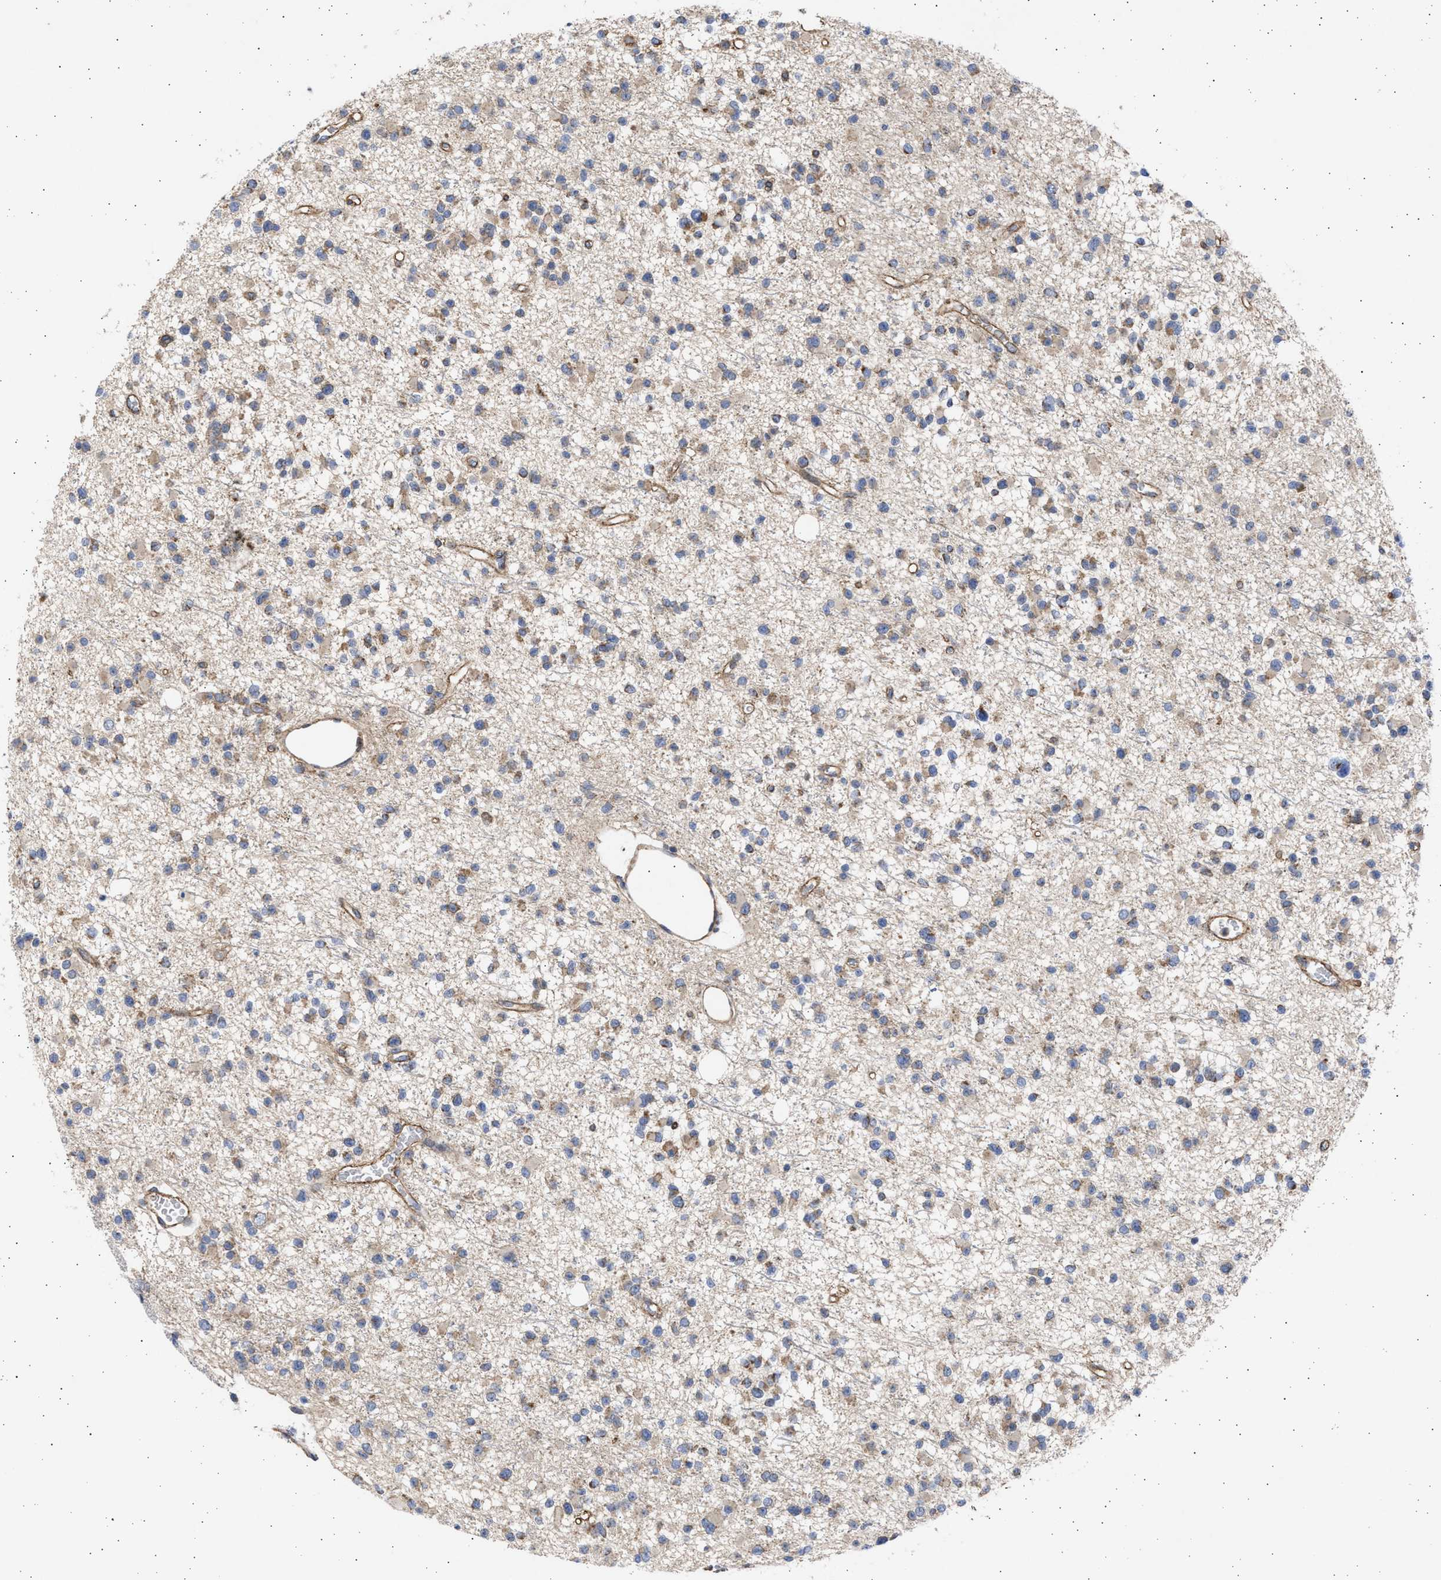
{"staining": {"intensity": "weak", "quantity": ">75%", "location": "cytoplasmic/membranous"}, "tissue": "glioma", "cell_type": "Tumor cells", "image_type": "cancer", "snomed": [{"axis": "morphology", "description": "Glioma, malignant, Low grade"}, {"axis": "topography", "description": "Brain"}], "caption": "This is an image of immunohistochemistry (IHC) staining of malignant glioma (low-grade), which shows weak expression in the cytoplasmic/membranous of tumor cells.", "gene": "TTC19", "patient": {"sex": "female", "age": 22}}